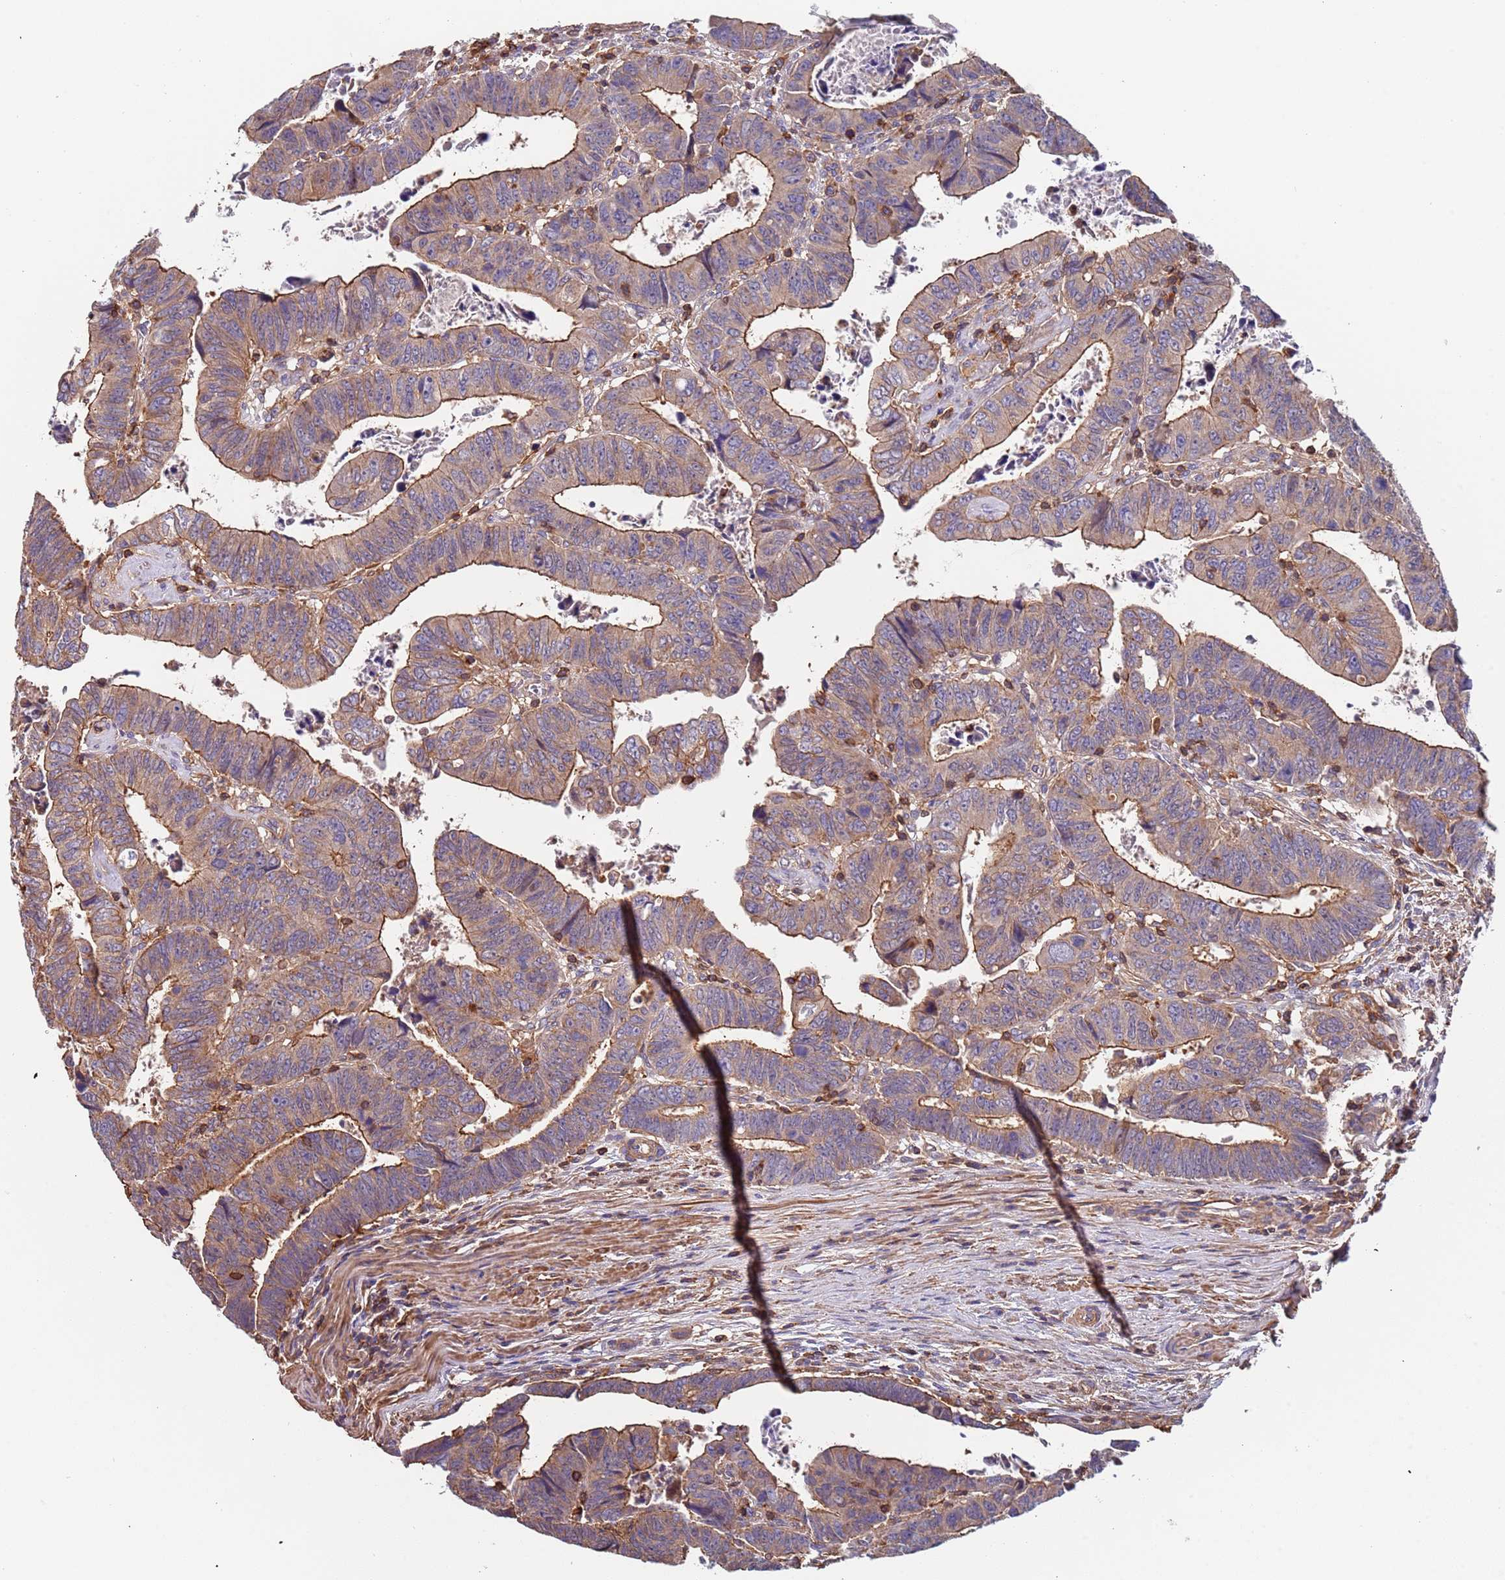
{"staining": {"intensity": "weak", "quantity": ">75%", "location": "cytoplasmic/membranous"}, "tissue": "colorectal cancer", "cell_type": "Tumor cells", "image_type": "cancer", "snomed": [{"axis": "morphology", "description": "Normal tissue, NOS"}, {"axis": "morphology", "description": "Adenocarcinoma, NOS"}, {"axis": "topography", "description": "Rectum"}], "caption": "DAB immunohistochemical staining of adenocarcinoma (colorectal) shows weak cytoplasmic/membranous protein positivity in about >75% of tumor cells. (Stains: DAB (3,3'-diaminobenzidine) in brown, nuclei in blue, Microscopy: brightfield microscopy at high magnification).", "gene": "SYT4", "patient": {"sex": "female", "age": 65}}